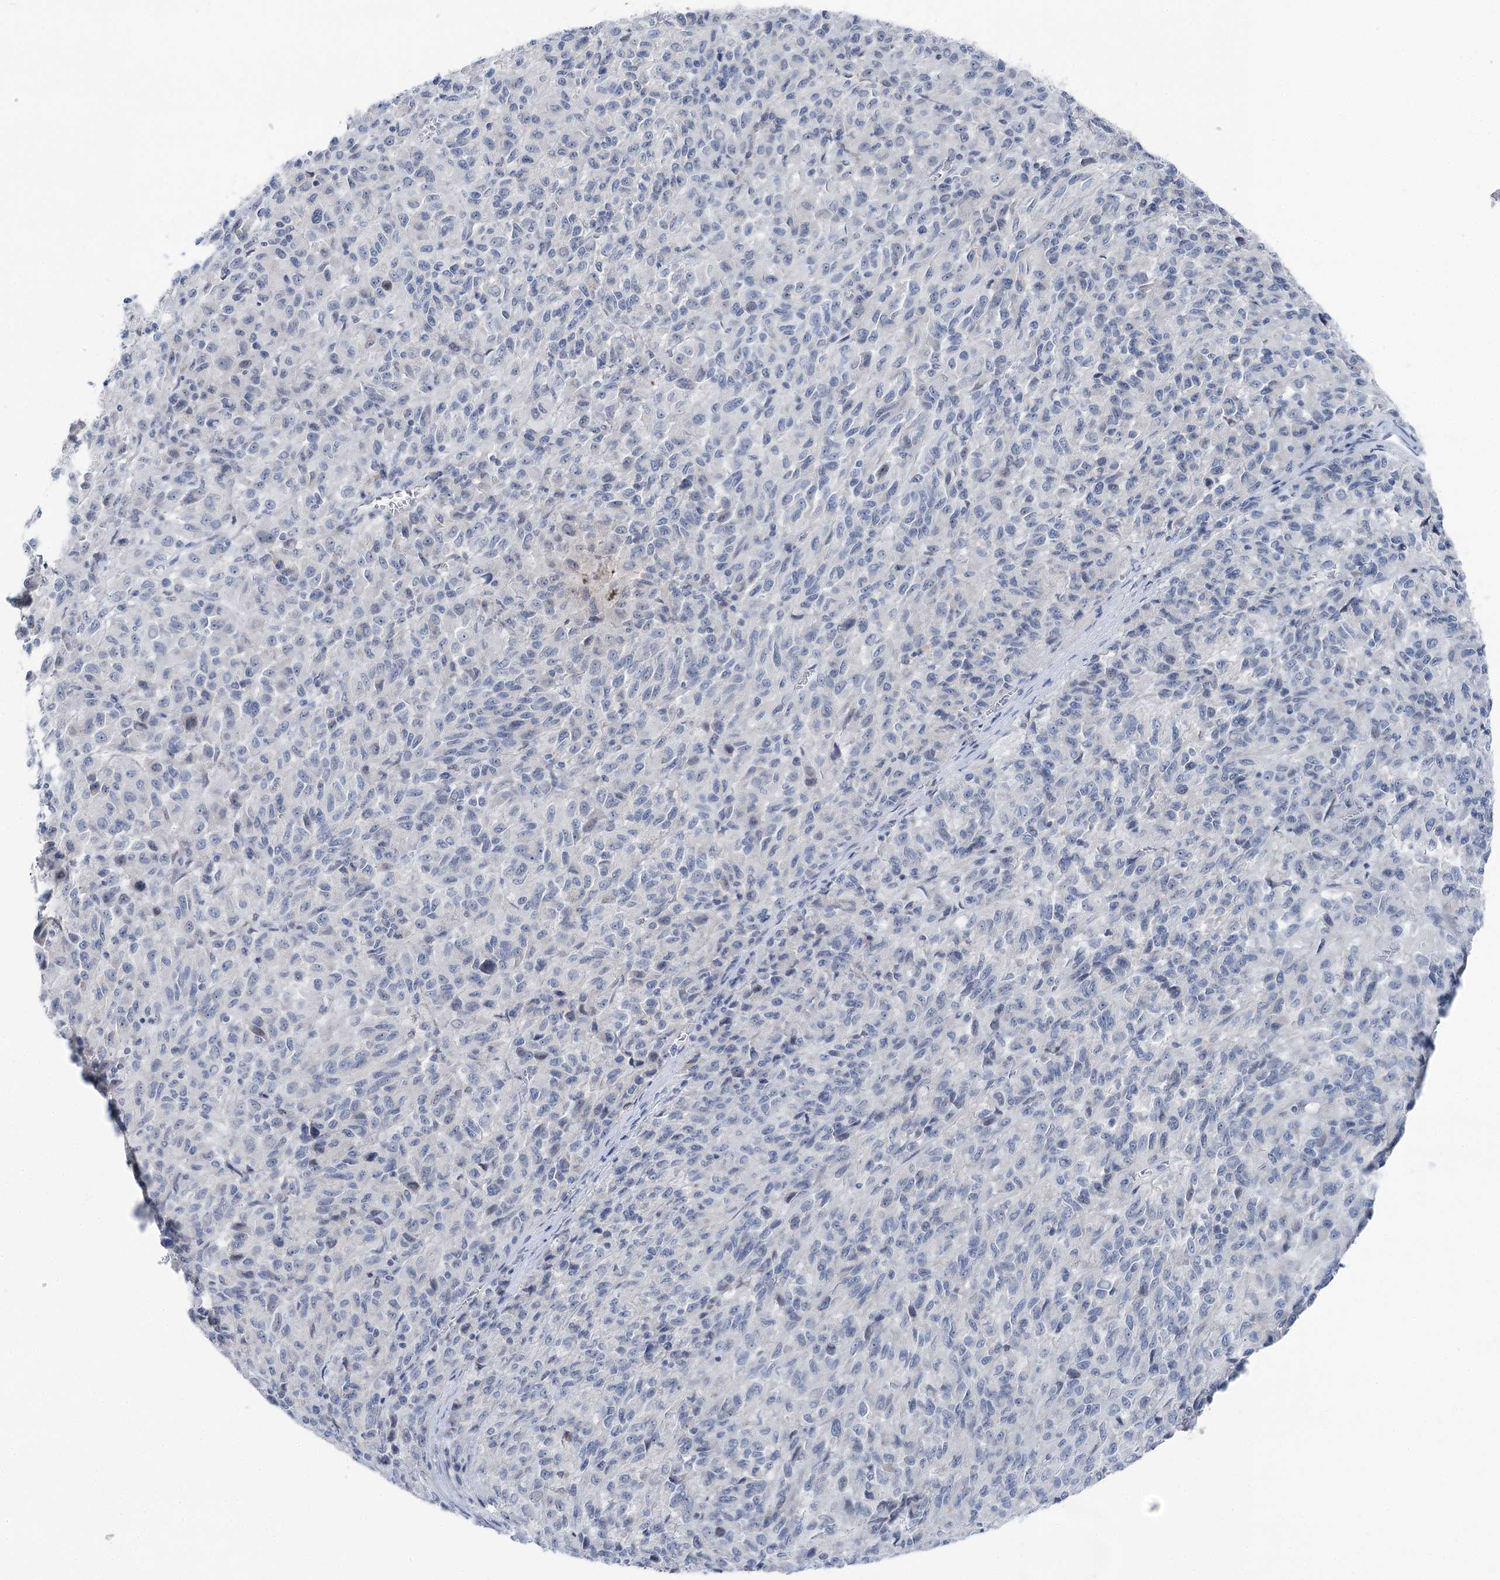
{"staining": {"intensity": "negative", "quantity": "none", "location": "none"}, "tissue": "melanoma", "cell_type": "Tumor cells", "image_type": "cancer", "snomed": [{"axis": "morphology", "description": "Malignant melanoma, Metastatic site"}, {"axis": "topography", "description": "Lung"}], "caption": "Histopathology image shows no protein positivity in tumor cells of malignant melanoma (metastatic site) tissue. (DAB (3,3'-diaminobenzidine) immunohistochemistry visualized using brightfield microscopy, high magnification).", "gene": "STEEP1", "patient": {"sex": "male", "age": 64}}